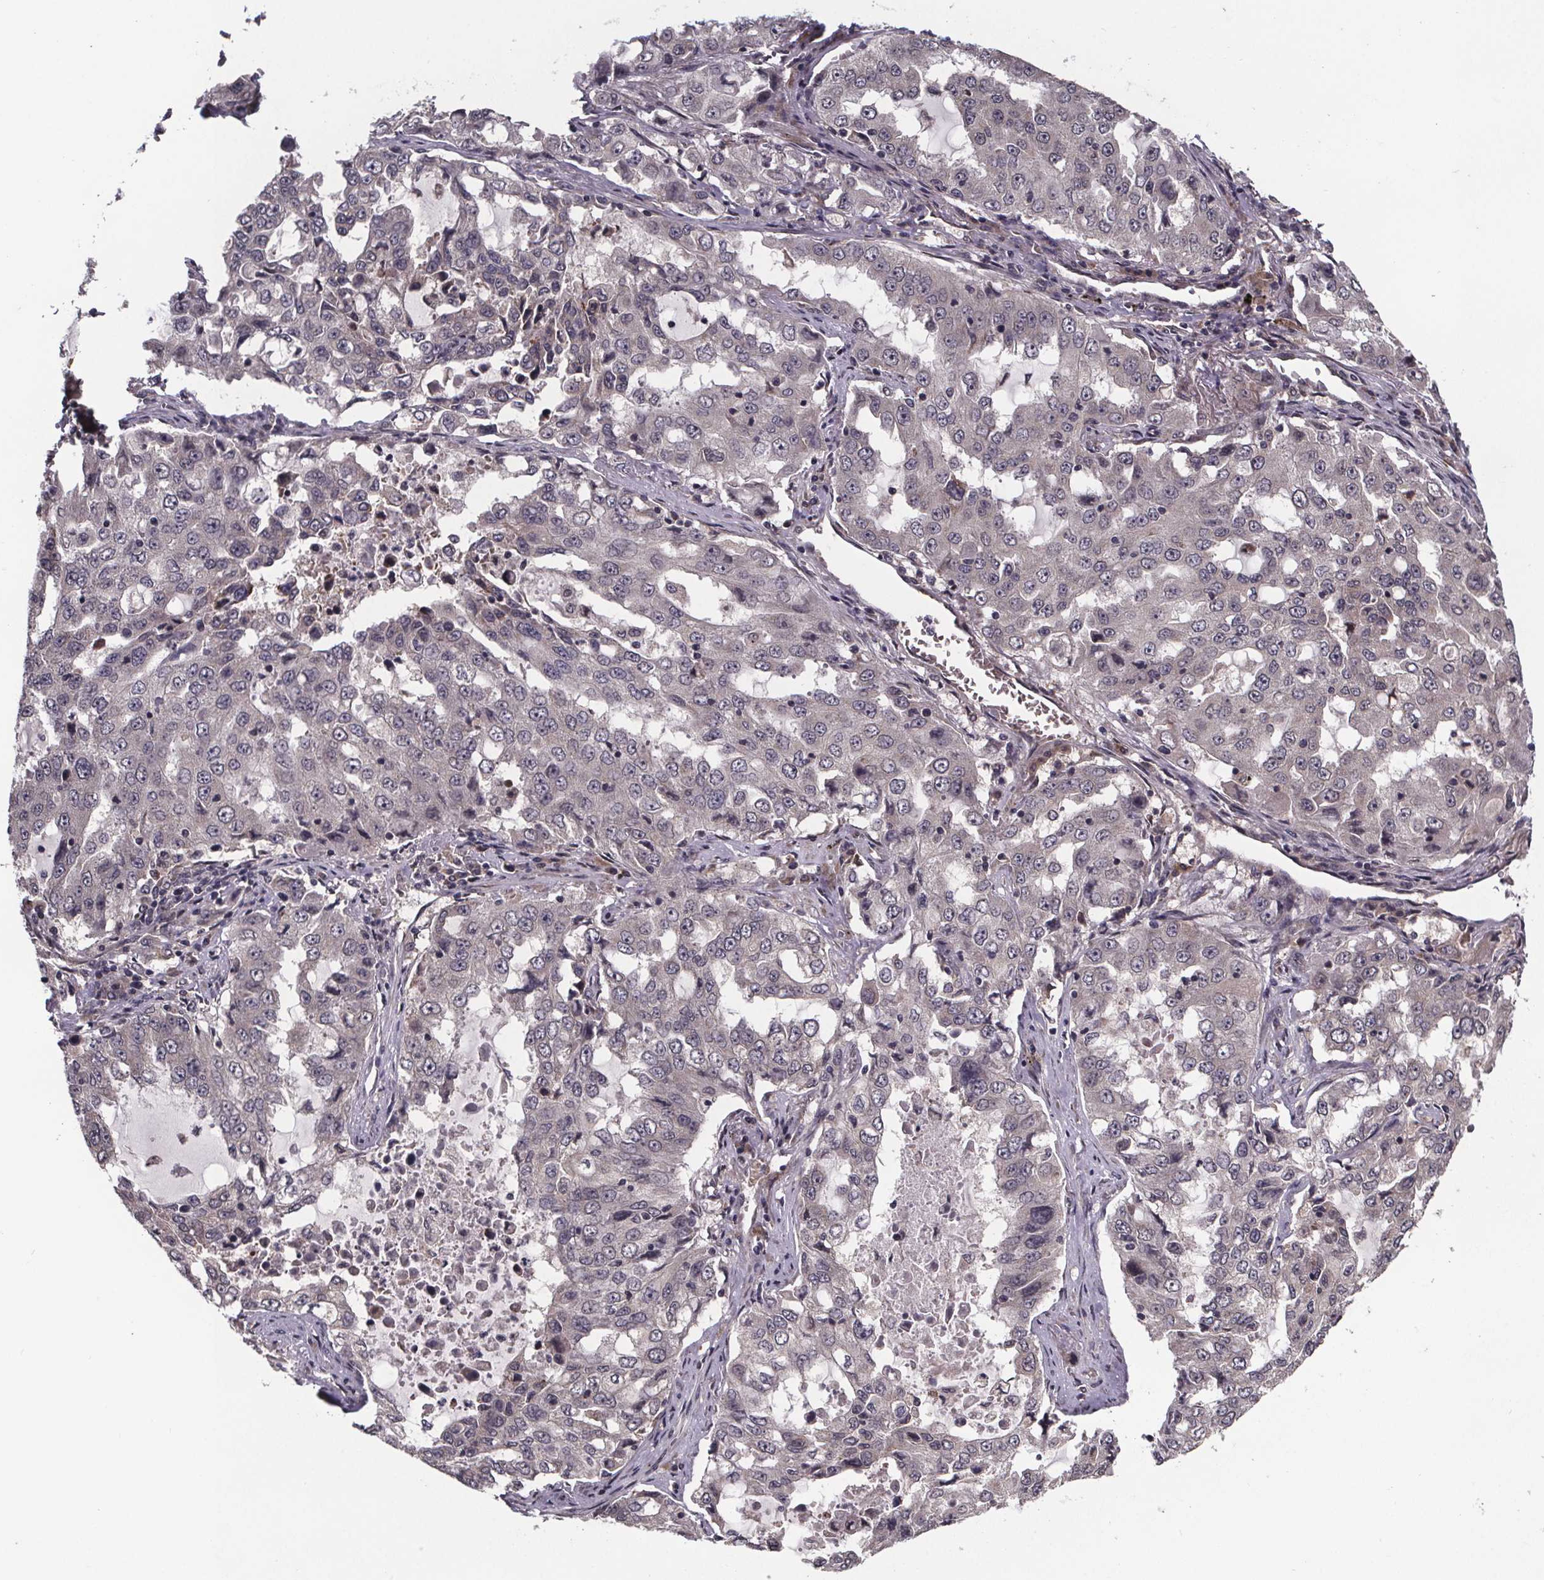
{"staining": {"intensity": "negative", "quantity": "none", "location": "none"}, "tissue": "lung cancer", "cell_type": "Tumor cells", "image_type": "cancer", "snomed": [{"axis": "morphology", "description": "Adenocarcinoma, NOS"}, {"axis": "topography", "description": "Lung"}], "caption": "Tumor cells show no significant protein positivity in lung cancer (adenocarcinoma). (Brightfield microscopy of DAB IHC at high magnification).", "gene": "SAT1", "patient": {"sex": "female", "age": 61}}